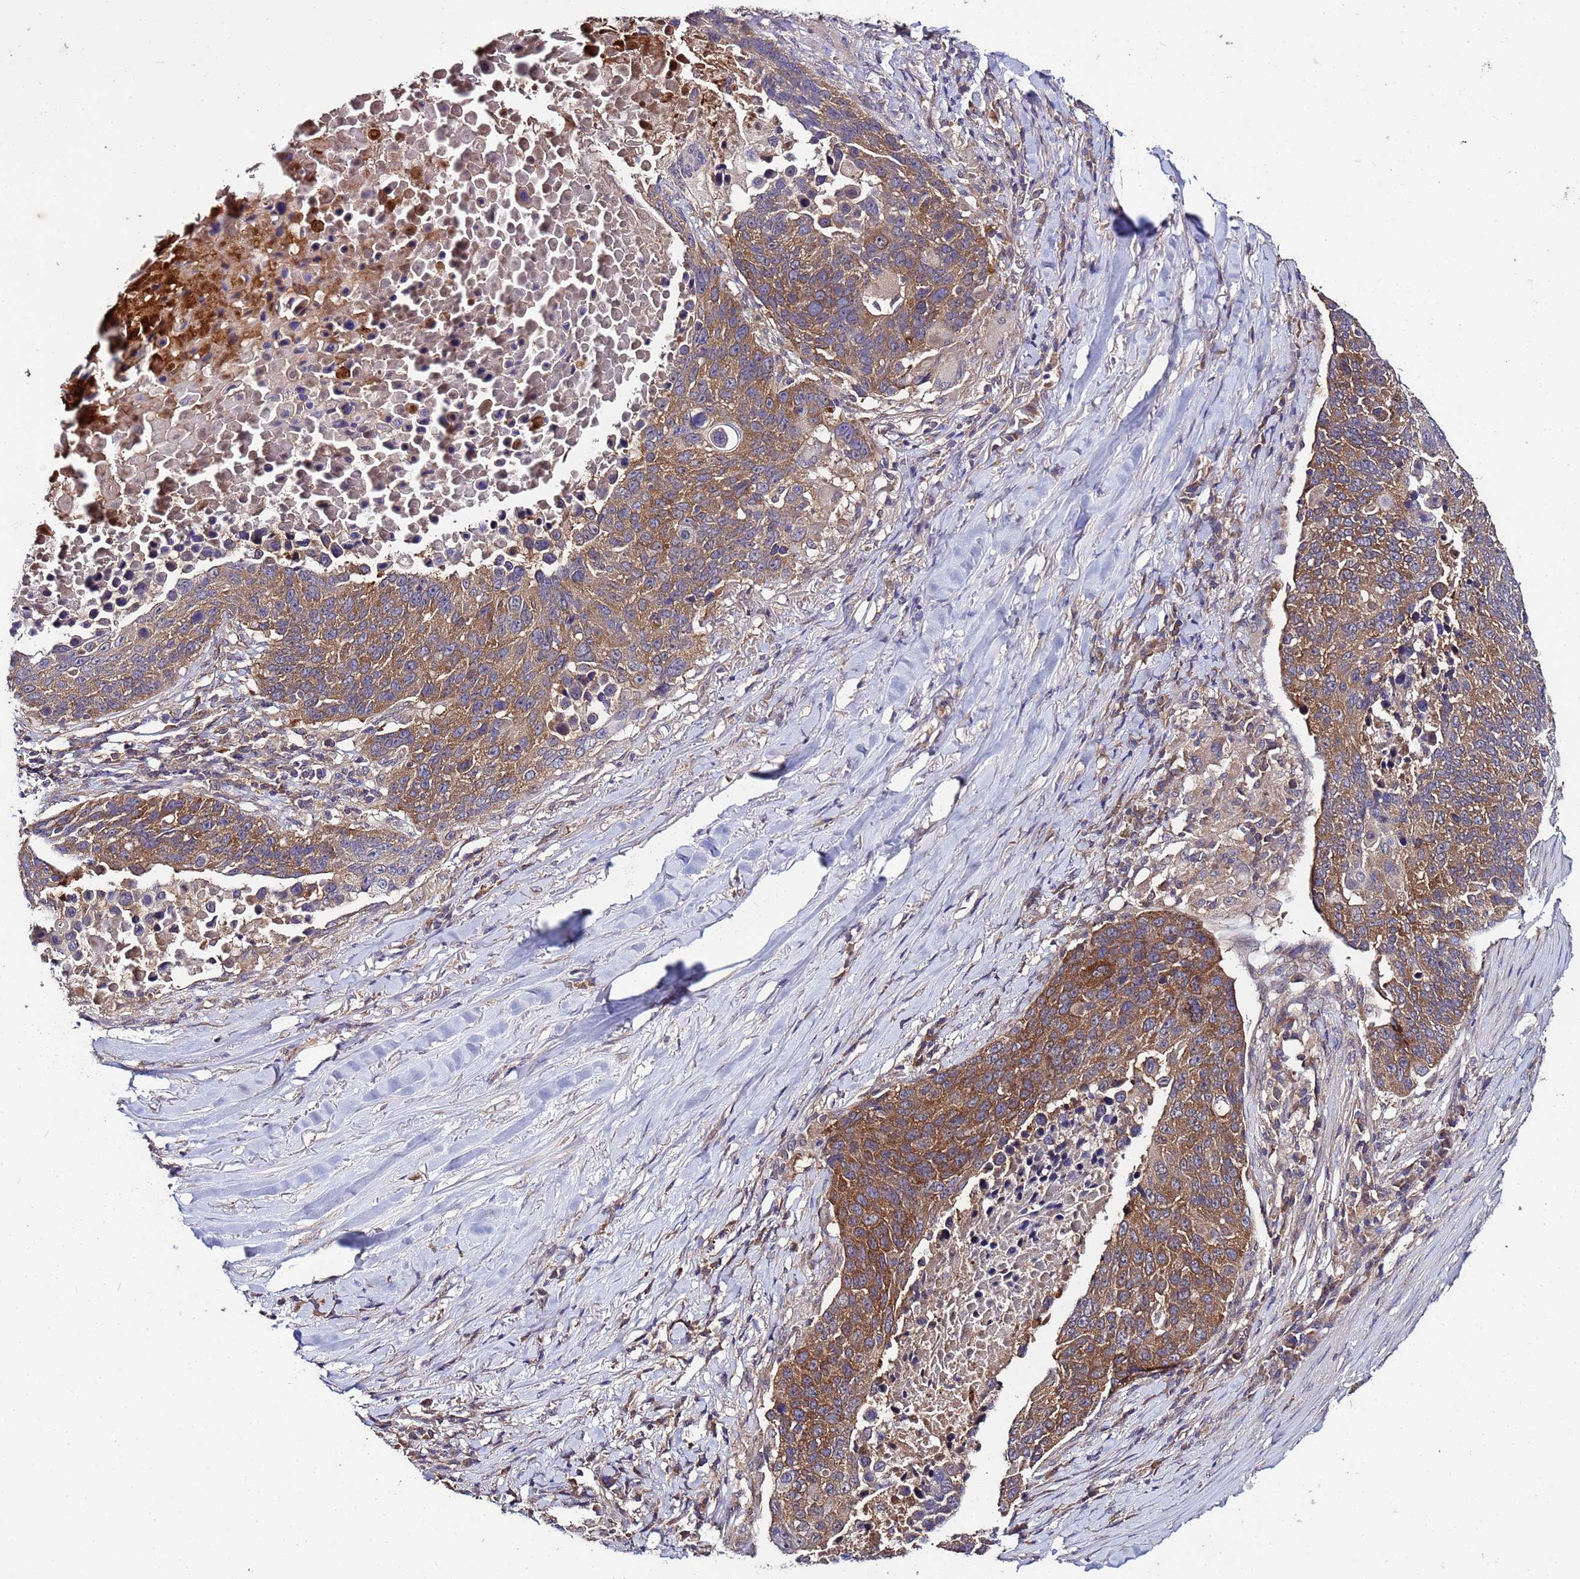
{"staining": {"intensity": "moderate", "quantity": ">75%", "location": "cytoplasmic/membranous"}, "tissue": "lung cancer", "cell_type": "Tumor cells", "image_type": "cancer", "snomed": [{"axis": "morphology", "description": "Normal tissue, NOS"}, {"axis": "morphology", "description": "Squamous cell carcinoma, NOS"}, {"axis": "topography", "description": "Lymph node"}, {"axis": "topography", "description": "Lung"}], "caption": "About >75% of tumor cells in lung cancer (squamous cell carcinoma) show moderate cytoplasmic/membranous protein positivity as visualized by brown immunohistochemical staining.", "gene": "GSPT2", "patient": {"sex": "male", "age": 66}}